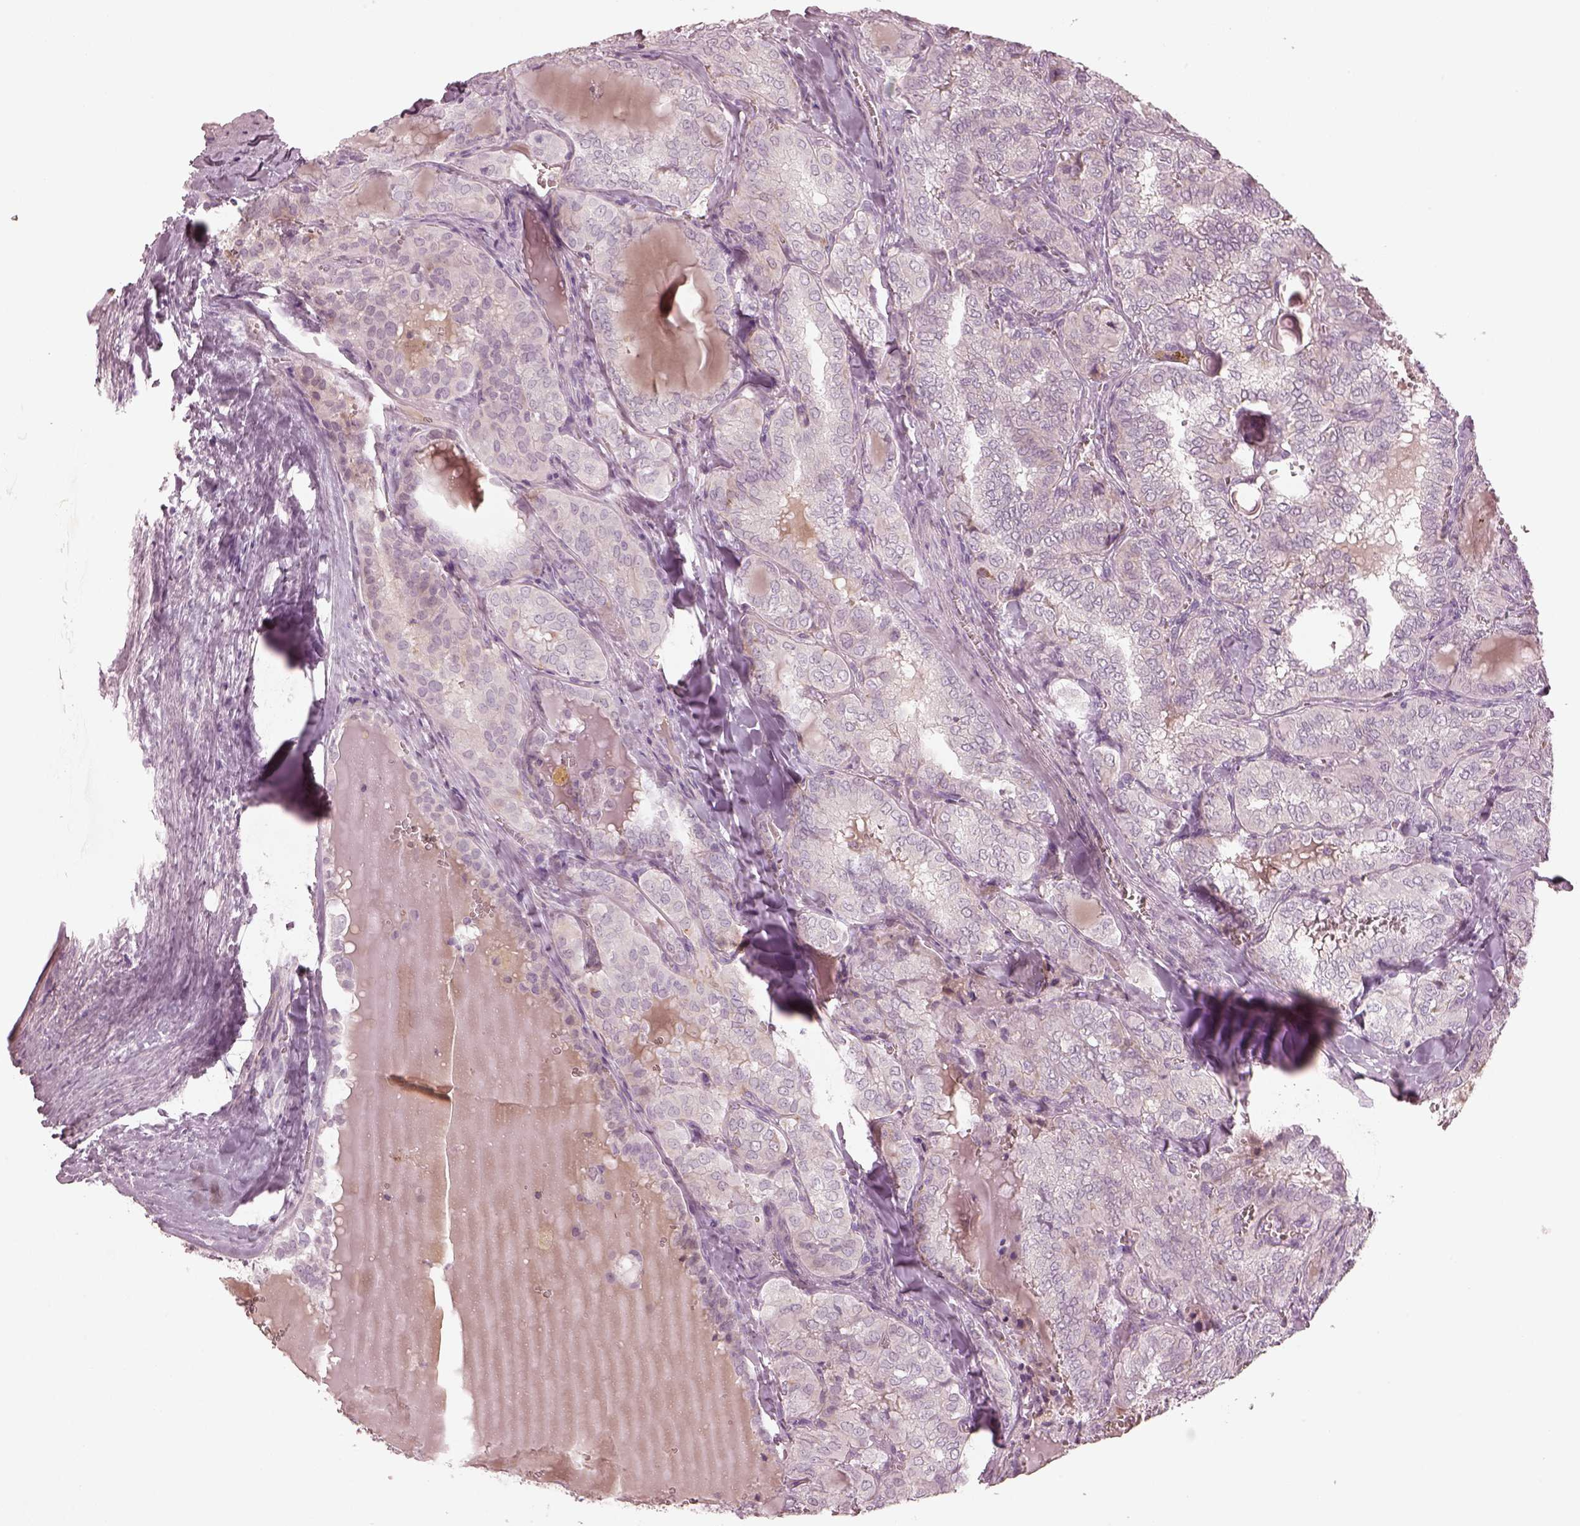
{"staining": {"intensity": "negative", "quantity": "none", "location": "none"}, "tissue": "thyroid cancer", "cell_type": "Tumor cells", "image_type": "cancer", "snomed": [{"axis": "morphology", "description": "Papillary adenocarcinoma, NOS"}, {"axis": "topography", "description": "Thyroid gland"}], "caption": "This is an immunohistochemistry photomicrograph of thyroid cancer (papillary adenocarcinoma). There is no expression in tumor cells.", "gene": "SPATA6L", "patient": {"sex": "female", "age": 41}}